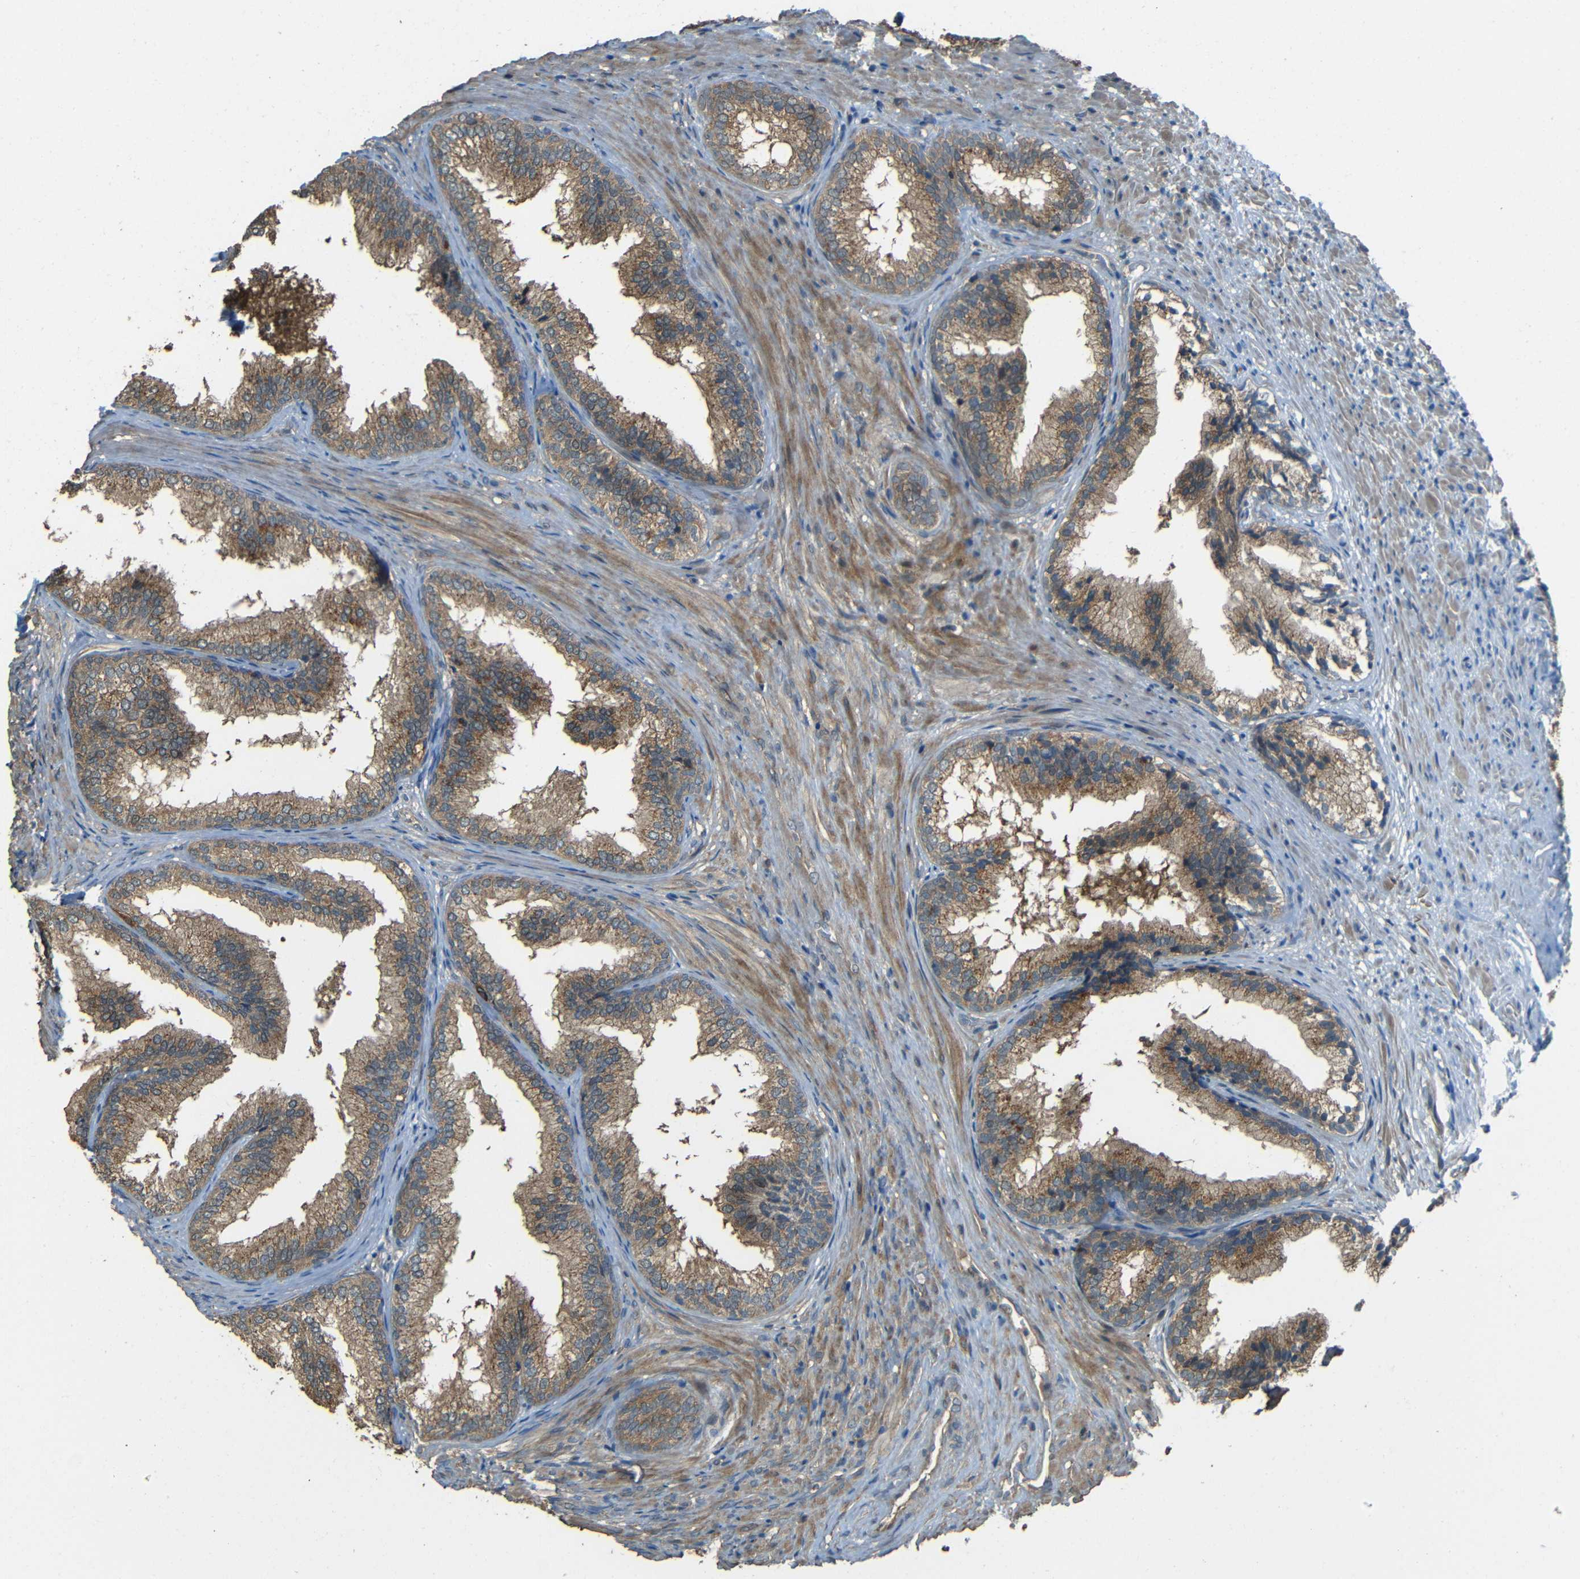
{"staining": {"intensity": "moderate", "quantity": ">75%", "location": "cytoplasmic/membranous"}, "tissue": "prostate", "cell_type": "Glandular cells", "image_type": "normal", "snomed": [{"axis": "morphology", "description": "Normal tissue, NOS"}, {"axis": "topography", "description": "Prostate"}], "caption": "IHC micrograph of benign prostate: prostate stained using IHC reveals medium levels of moderate protein expression localized specifically in the cytoplasmic/membranous of glandular cells, appearing as a cytoplasmic/membranous brown color.", "gene": "ACACA", "patient": {"sex": "male", "age": 76}}